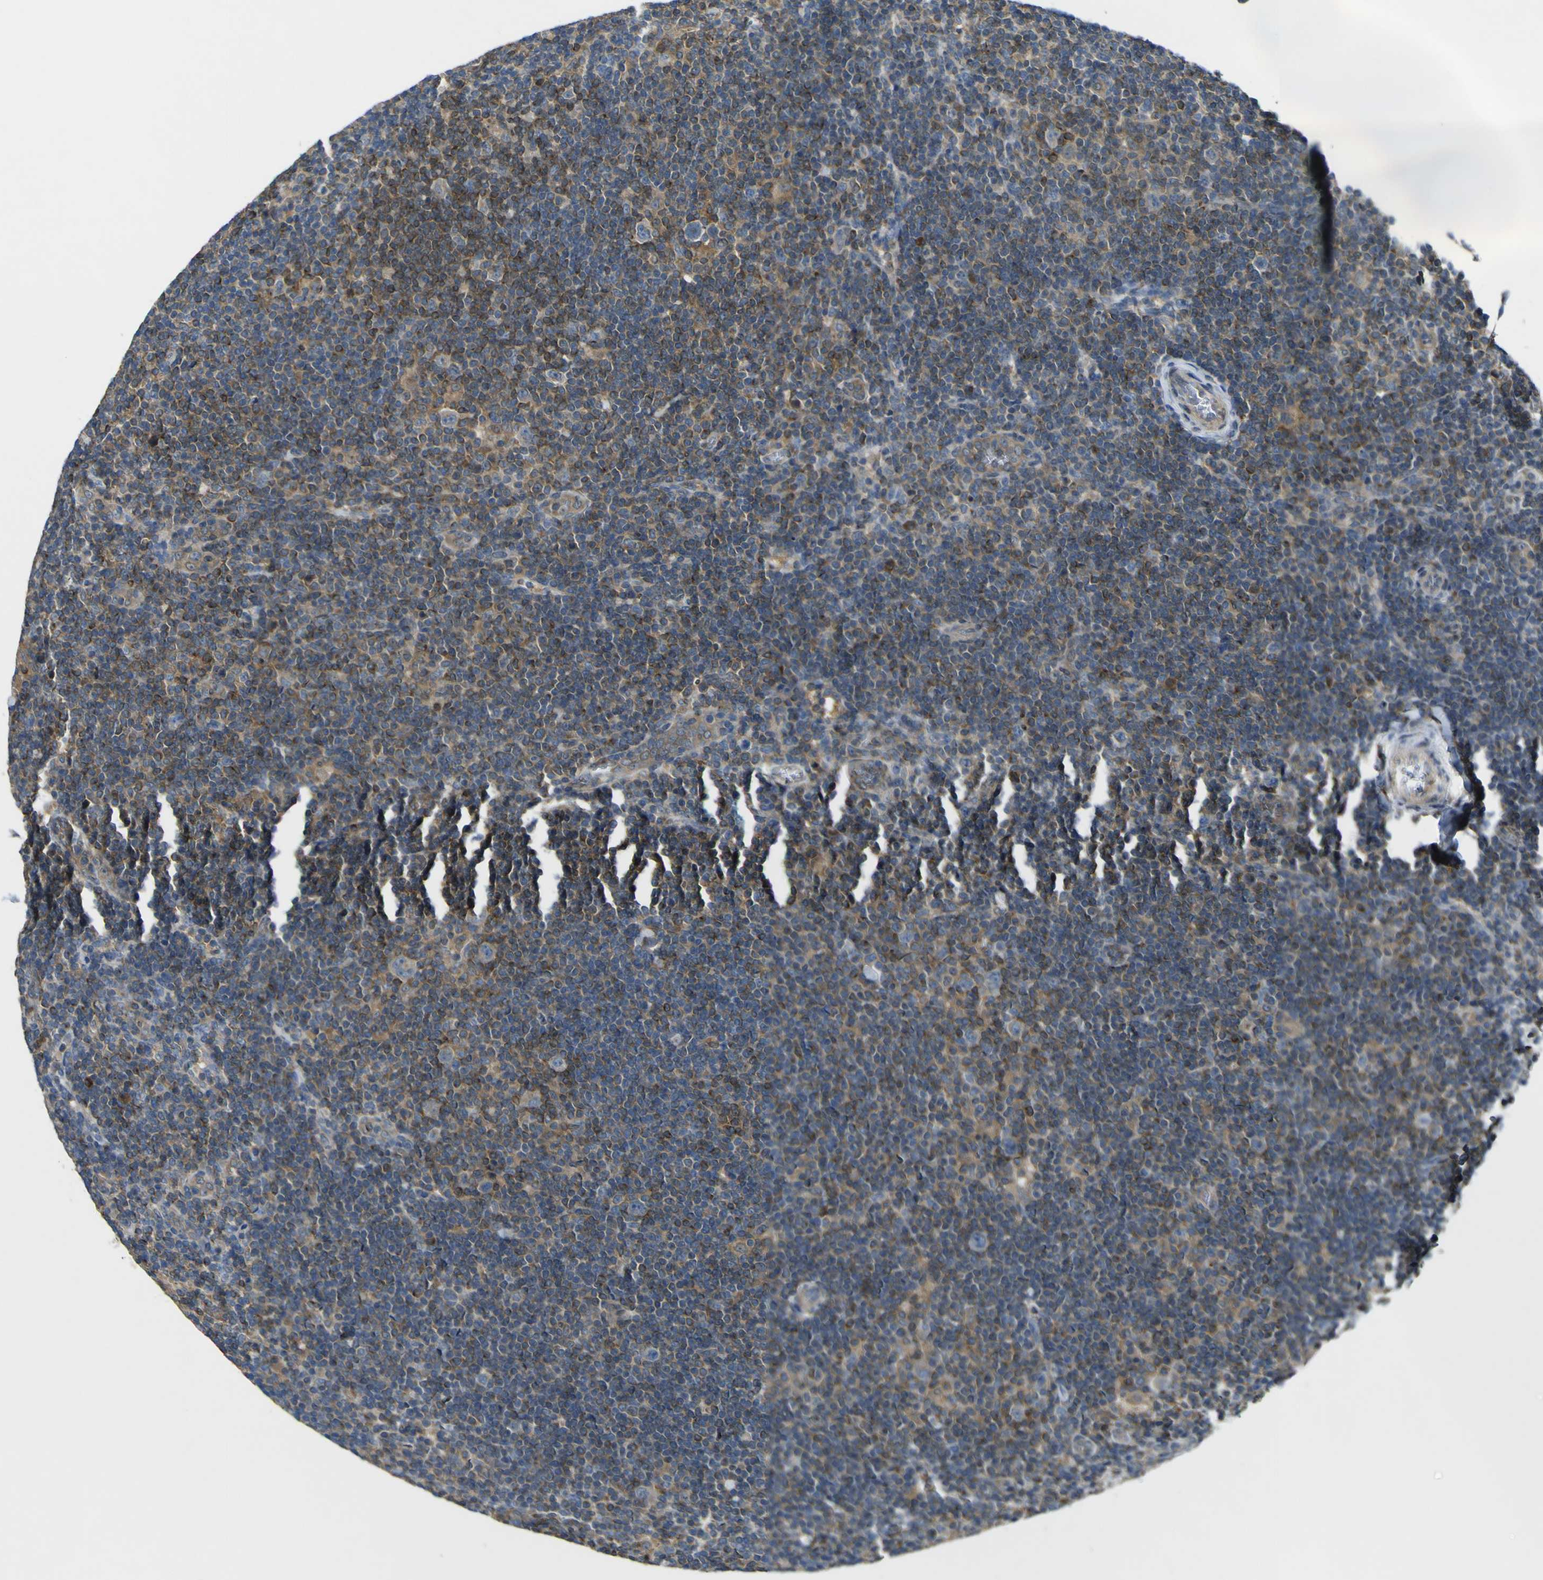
{"staining": {"intensity": "weak", "quantity": ">75%", "location": "cytoplasmic/membranous"}, "tissue": "lymphoma", "cell_type": "Tumor cells", "image_type": "cancer", "snomed": [{"axis": "morphology", "description": "Hodgkin's disease, NOS"}, {"axis": "topography", "description": "Lymph node"}], "caption": "A micrograph of lymphoma stained for a protein exhibits weak cytoplasmic/membranous brown staining in tumor cells. Using DAB (3,3'-diaminobenzidine) (brown) and hematoxylin (blue) stains, captured at high magnification using brightfield microscopy.", "gene": "EML2", "patient": {"sex": "female", "age": 57}}